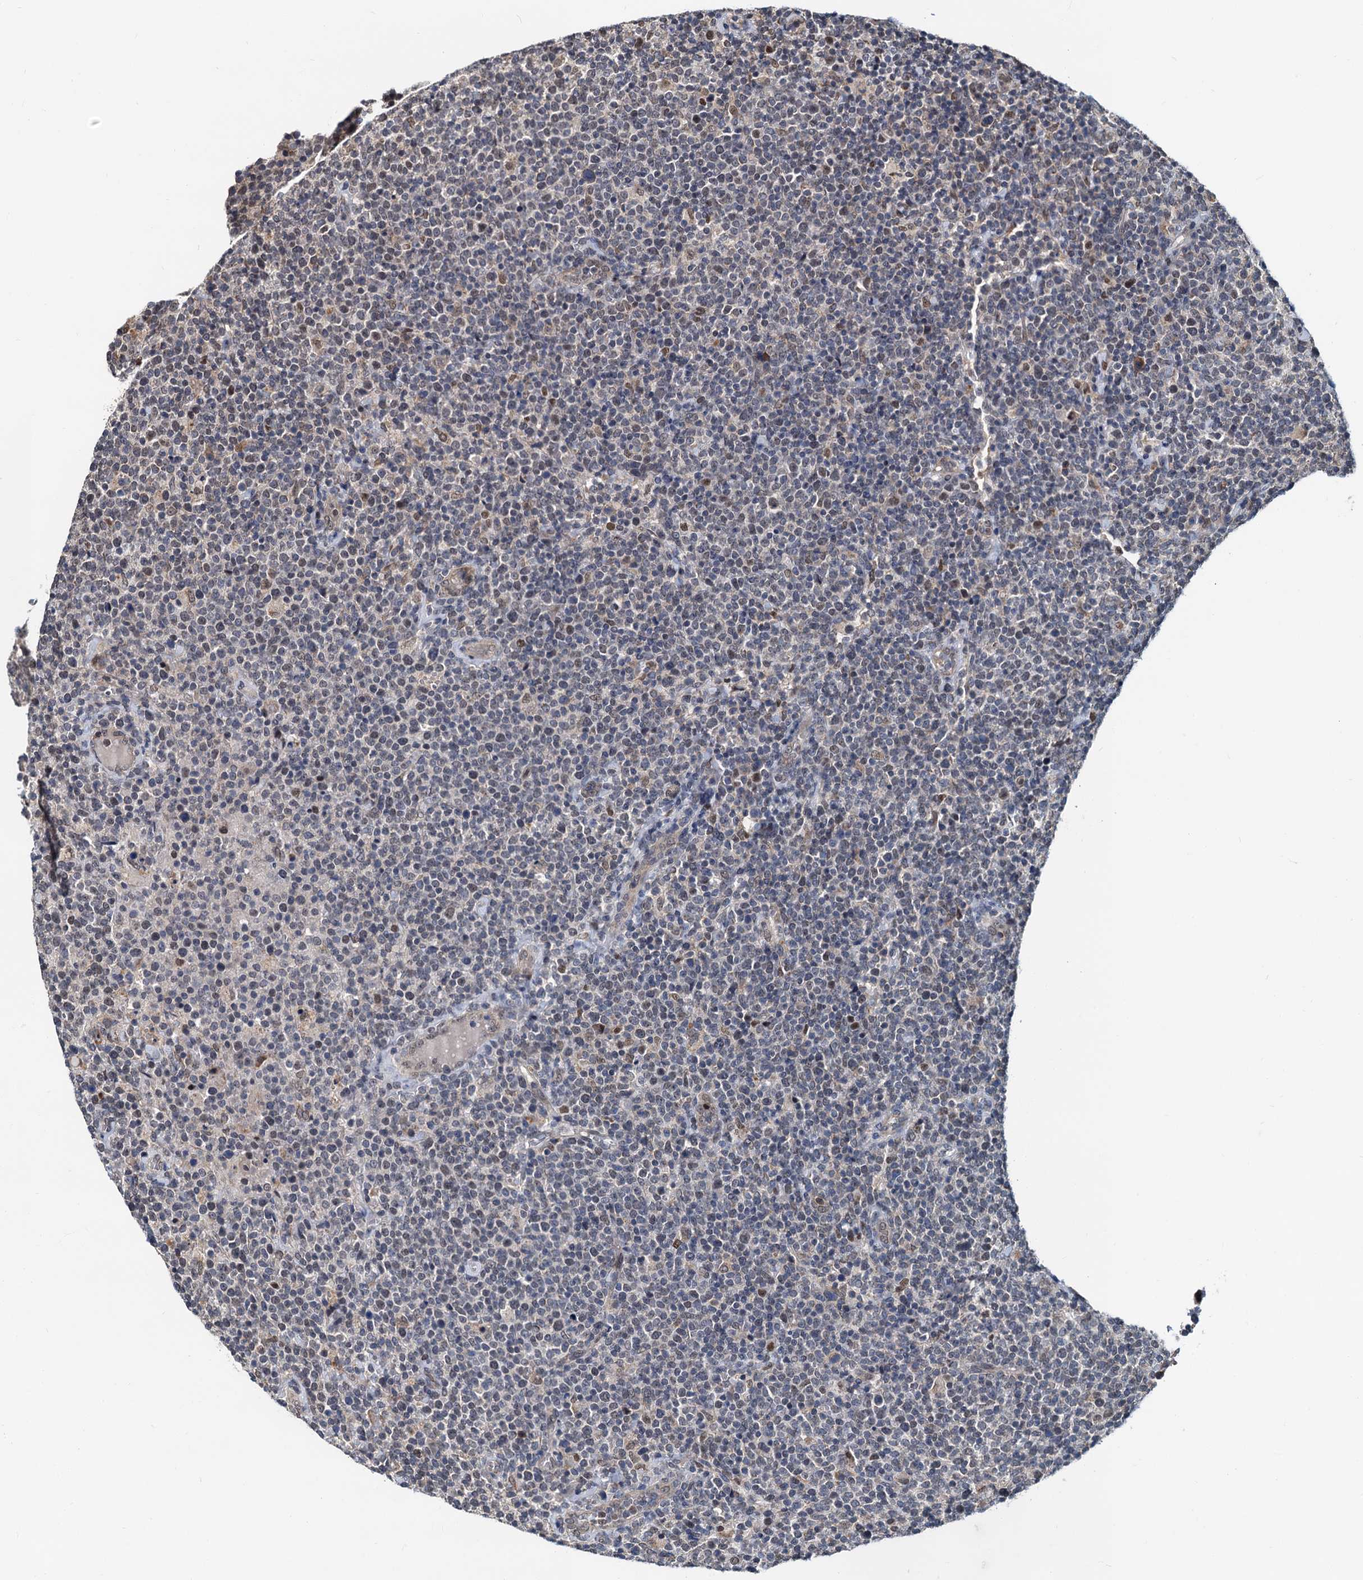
{"staining": {"intensity": "negative", "quantity": "none", "location": "none"}, "tissue": "lymphoma", "cell_type": "Tumor cells", "image_type": "cancer", "snomed": [{"axis": "morphology", "description": "Malignant lymphoma, non-Hodgkin's type, High grade"}, {"axis": "topography", "description": "Lymph node"}], "caption": "The histopathology image reveals no staining of tumor cells in high-grade malignant lymphoma, non-Hodgkin's type.", "gene": "MCMBP", "patient": {"sex": "male", "age": 61}}